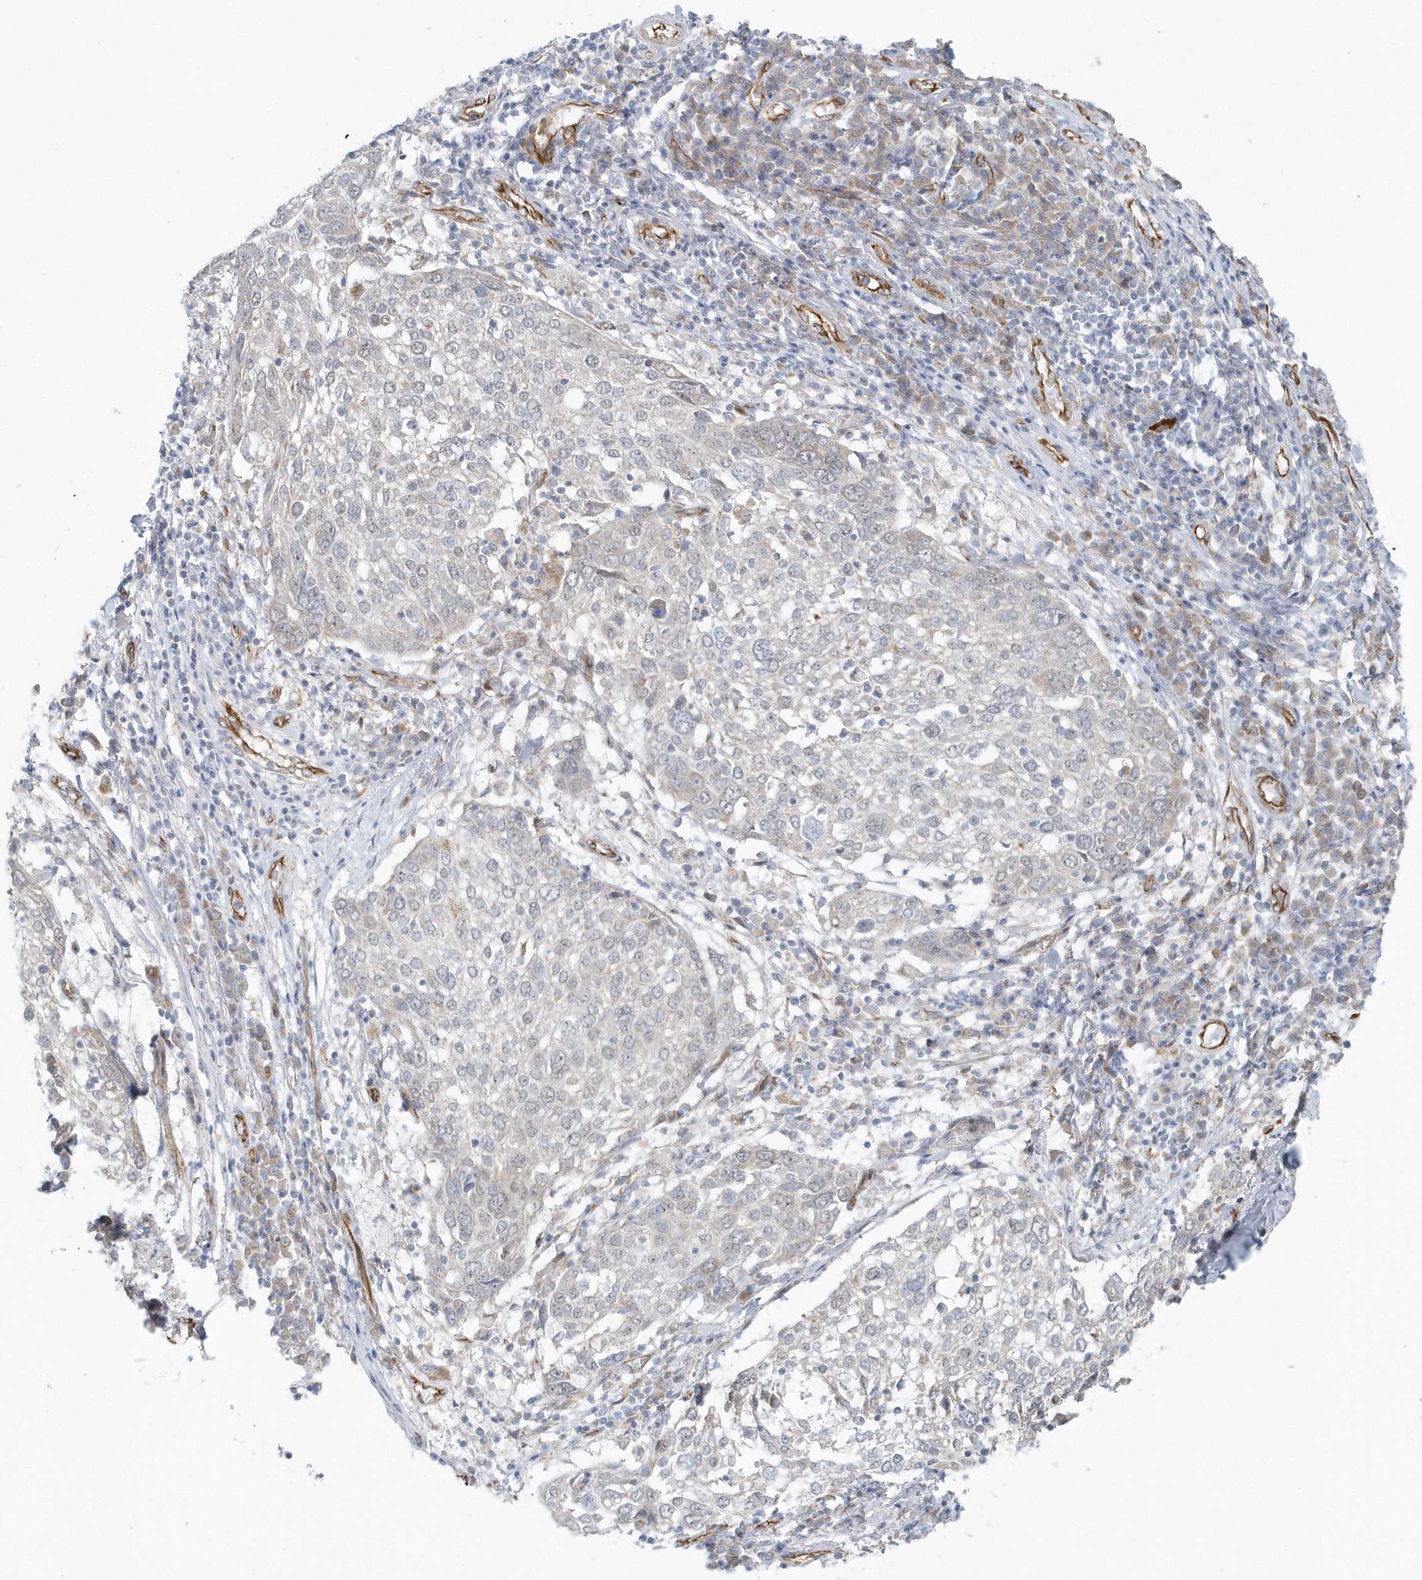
{"staining": {"intensity": "weak", "quantity": "<25%", "location": "cytoplasmic/membranous"}, "tissue": "lung cancer", "cell_type": "Tumor cells", "image_type": "cancer", "snomed": [{"axis": "morphology", "description": "Squamous cell carcinoma, NOS"}, {"axis": "topography", "description": "Lung"}], "caption": "The photomicrograph reveals no staining of tumor cells in lung squamous cell carcinoma.", "gene": "GPR152", "patient": {"sex": "male", "age": 65}}